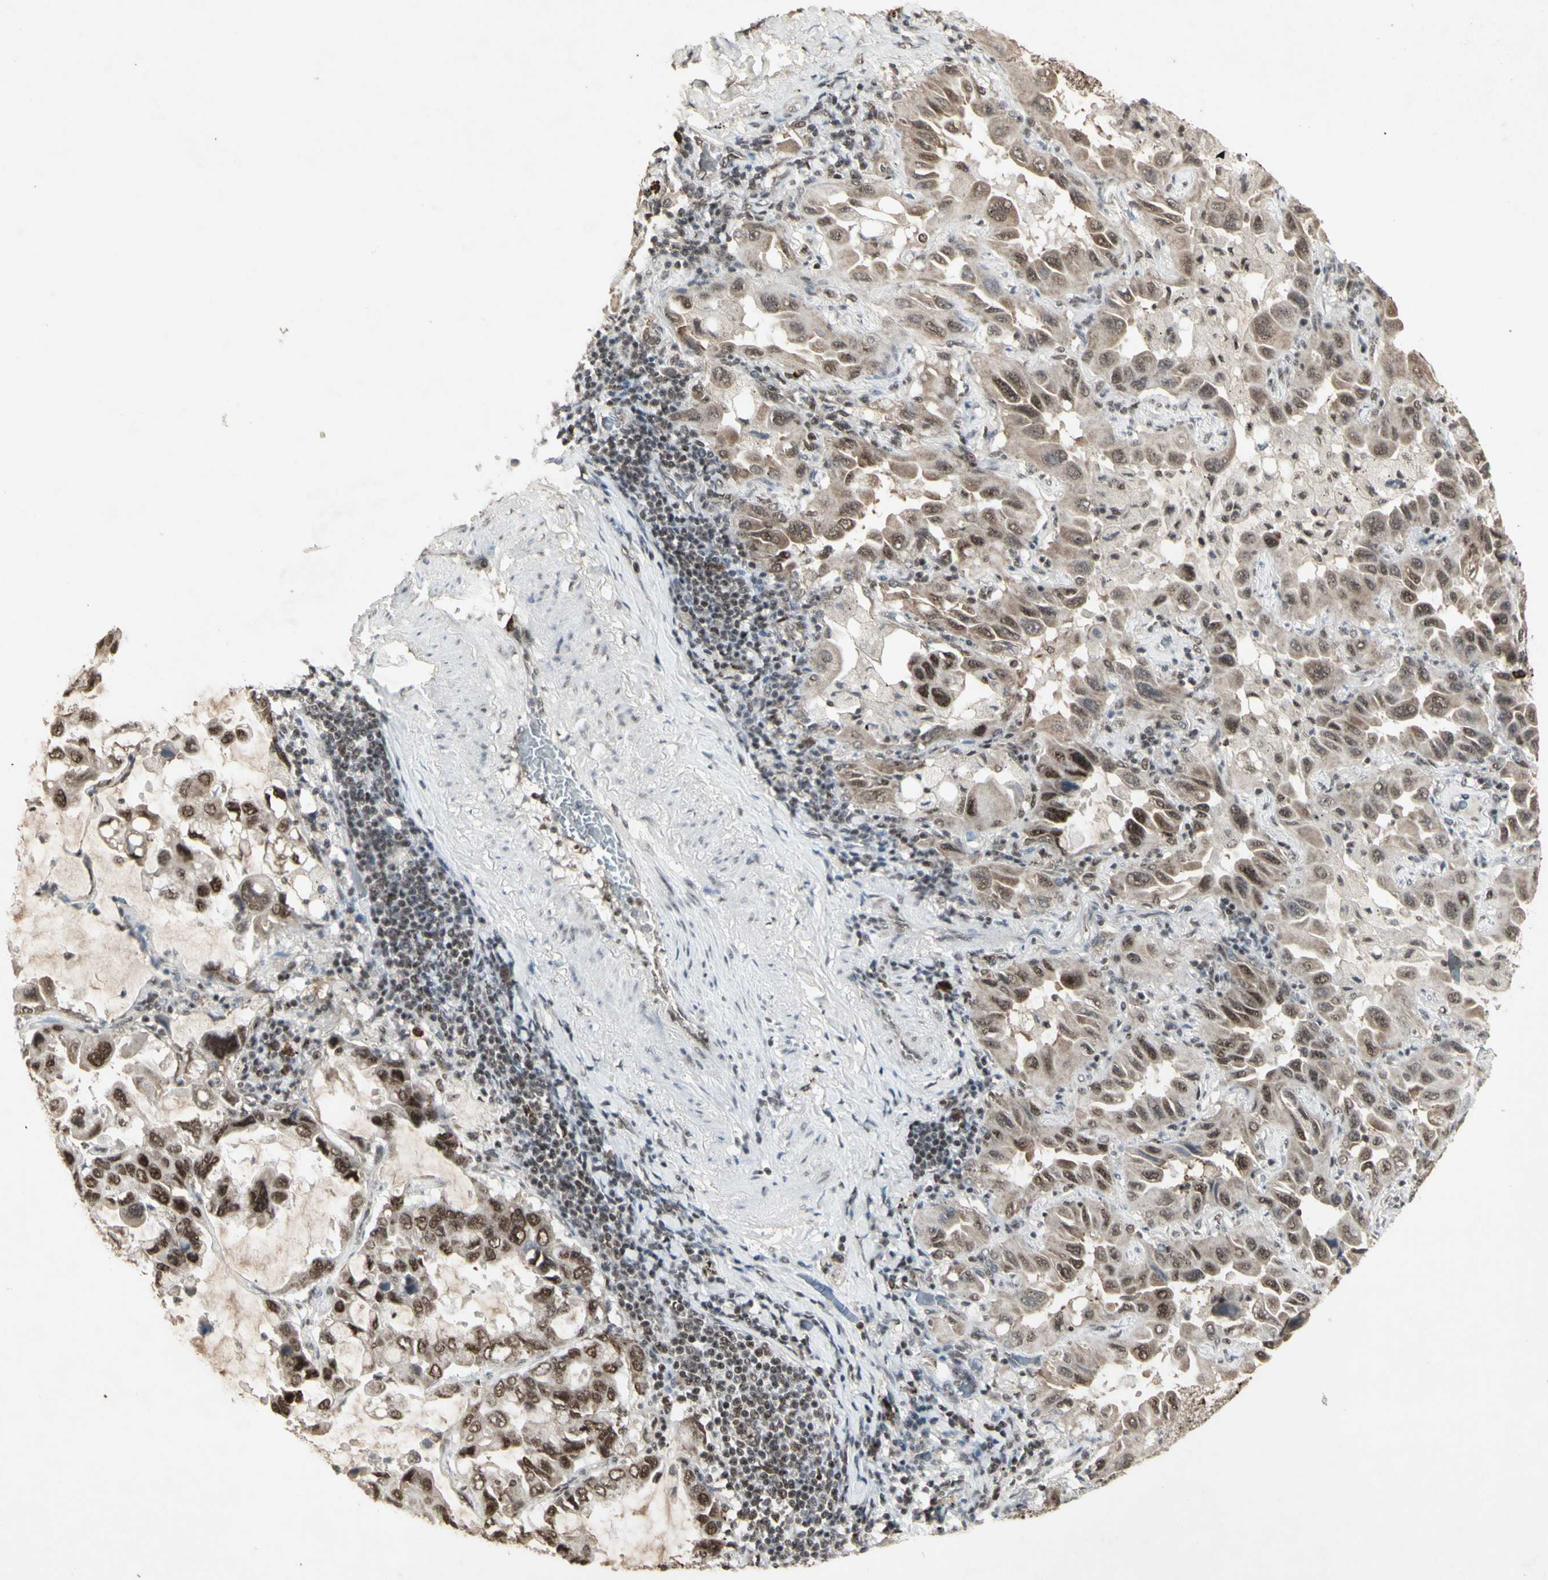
{"staining": {"intensity": "strong", "quantity": "25%-75%", "location": "cytoplasmic/membranous,nuclear"}, "tissue": "lung cancer", "cell_type": "Tumor cells", "image_type": "cancer", "snomed": [{"axis": "morphology", "description": "Adenocarcinoma, NOS"}, {"axis": "topography", "description": "Lung"}], "caption": "Tumor cells display strong cytoplasmic/membranous and nuclear positivity in approximately 25%-75% of cells in lung adenocarcinoma.", "gene": "CCNT1", "patient": {"sex": "male", "age": 64}}